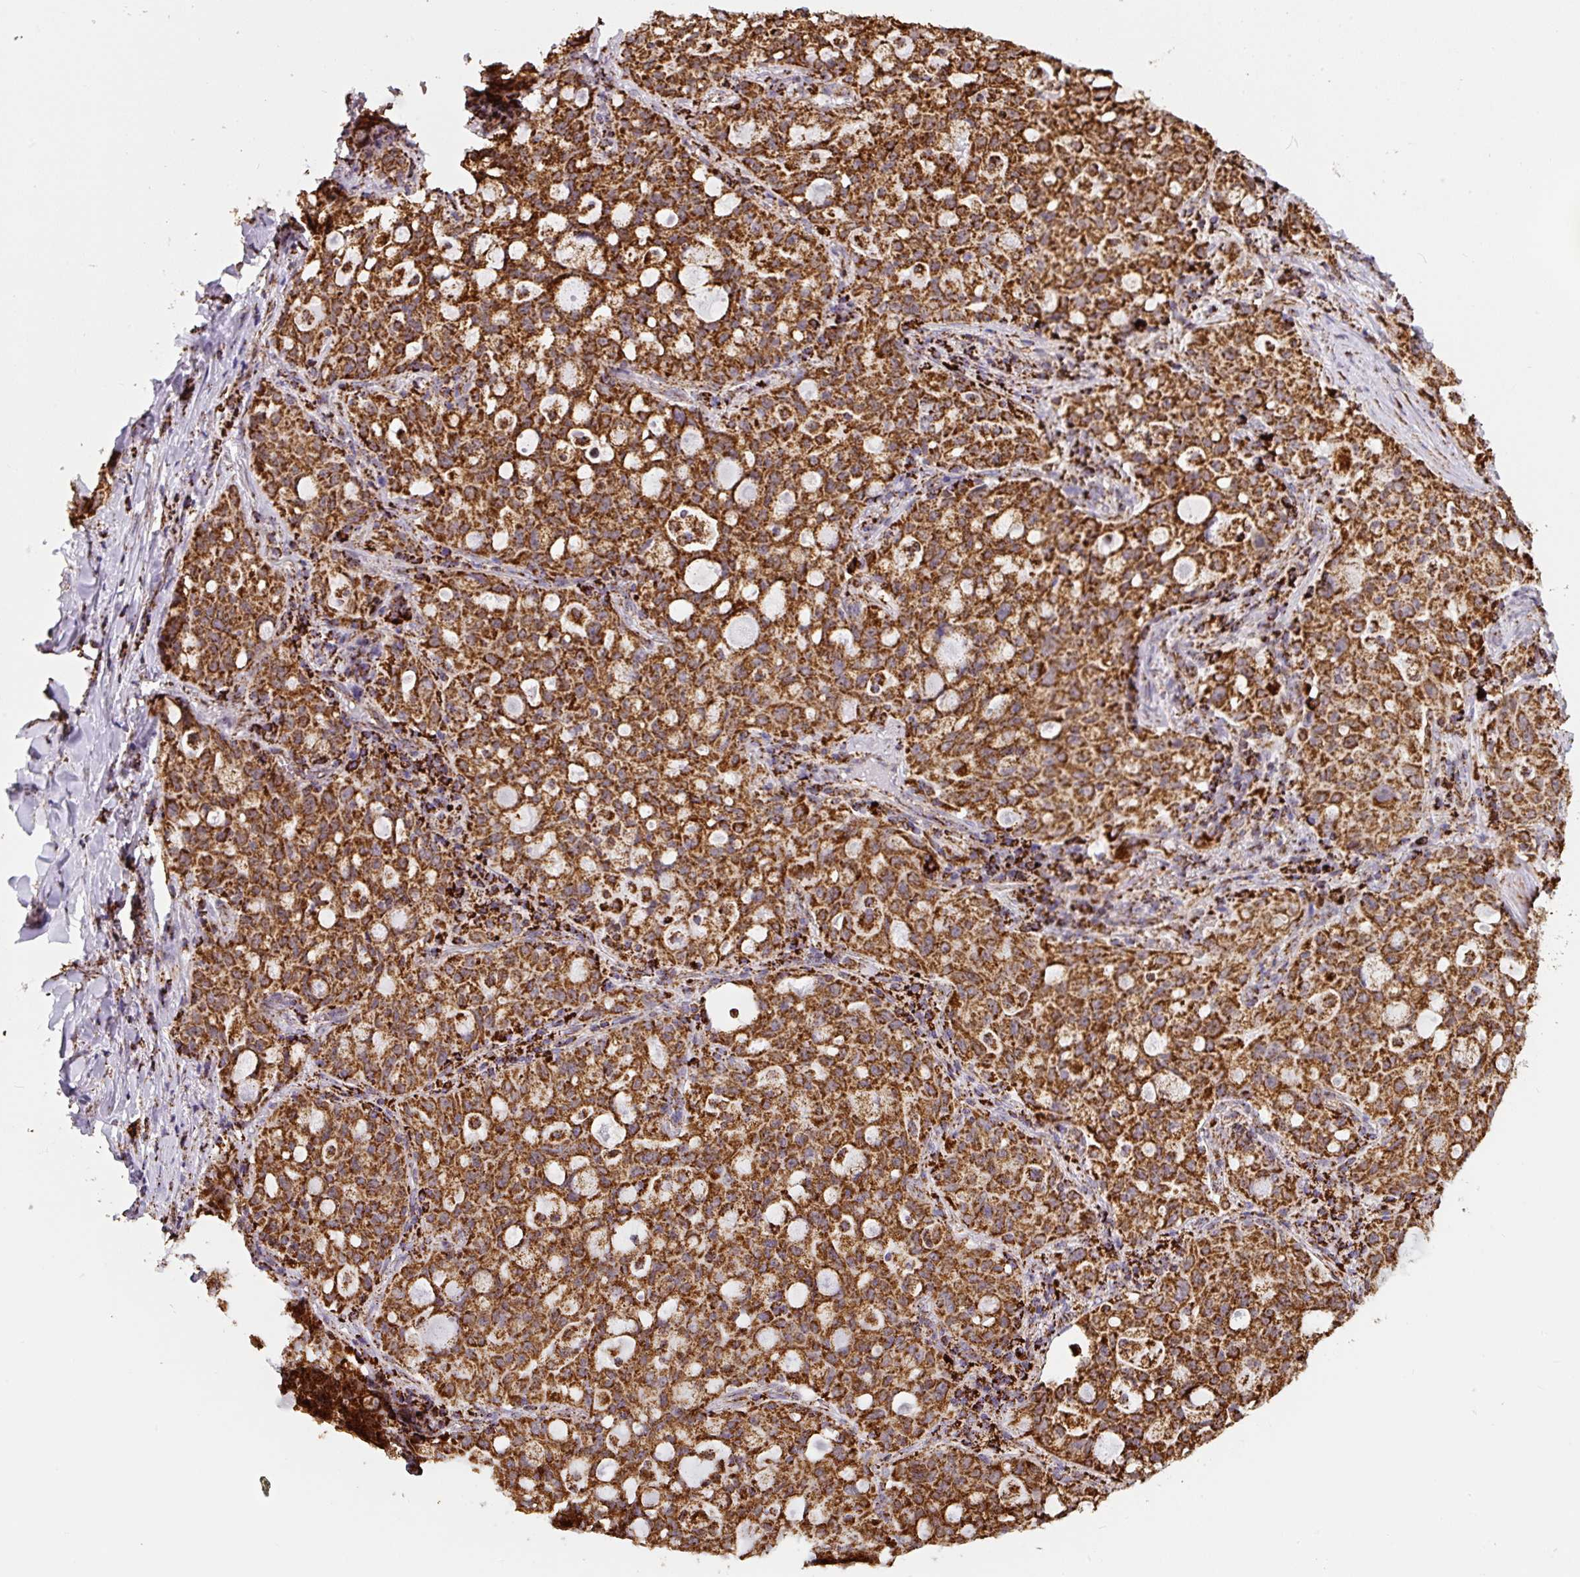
{"staining": {"intensity": "strong", "quantity": ">75%", "location": "cytoplasmic/membranous"}, "tissue": "lung cancer", "cell_type": "Tumor cells", "image_type": "cancer", "snomed": [{"axis": "morphology", "description": "Adenocarcinoma, NOS"}, {"axis": "topography", "description": "Lung"}], "caption": "A brown stain labels strong cytoplasmic/membranous expression of a protein in human lung cancer tumor cells.", "gene": "ATP5F1A", "patient": {"sex": "female", "age": 44}}